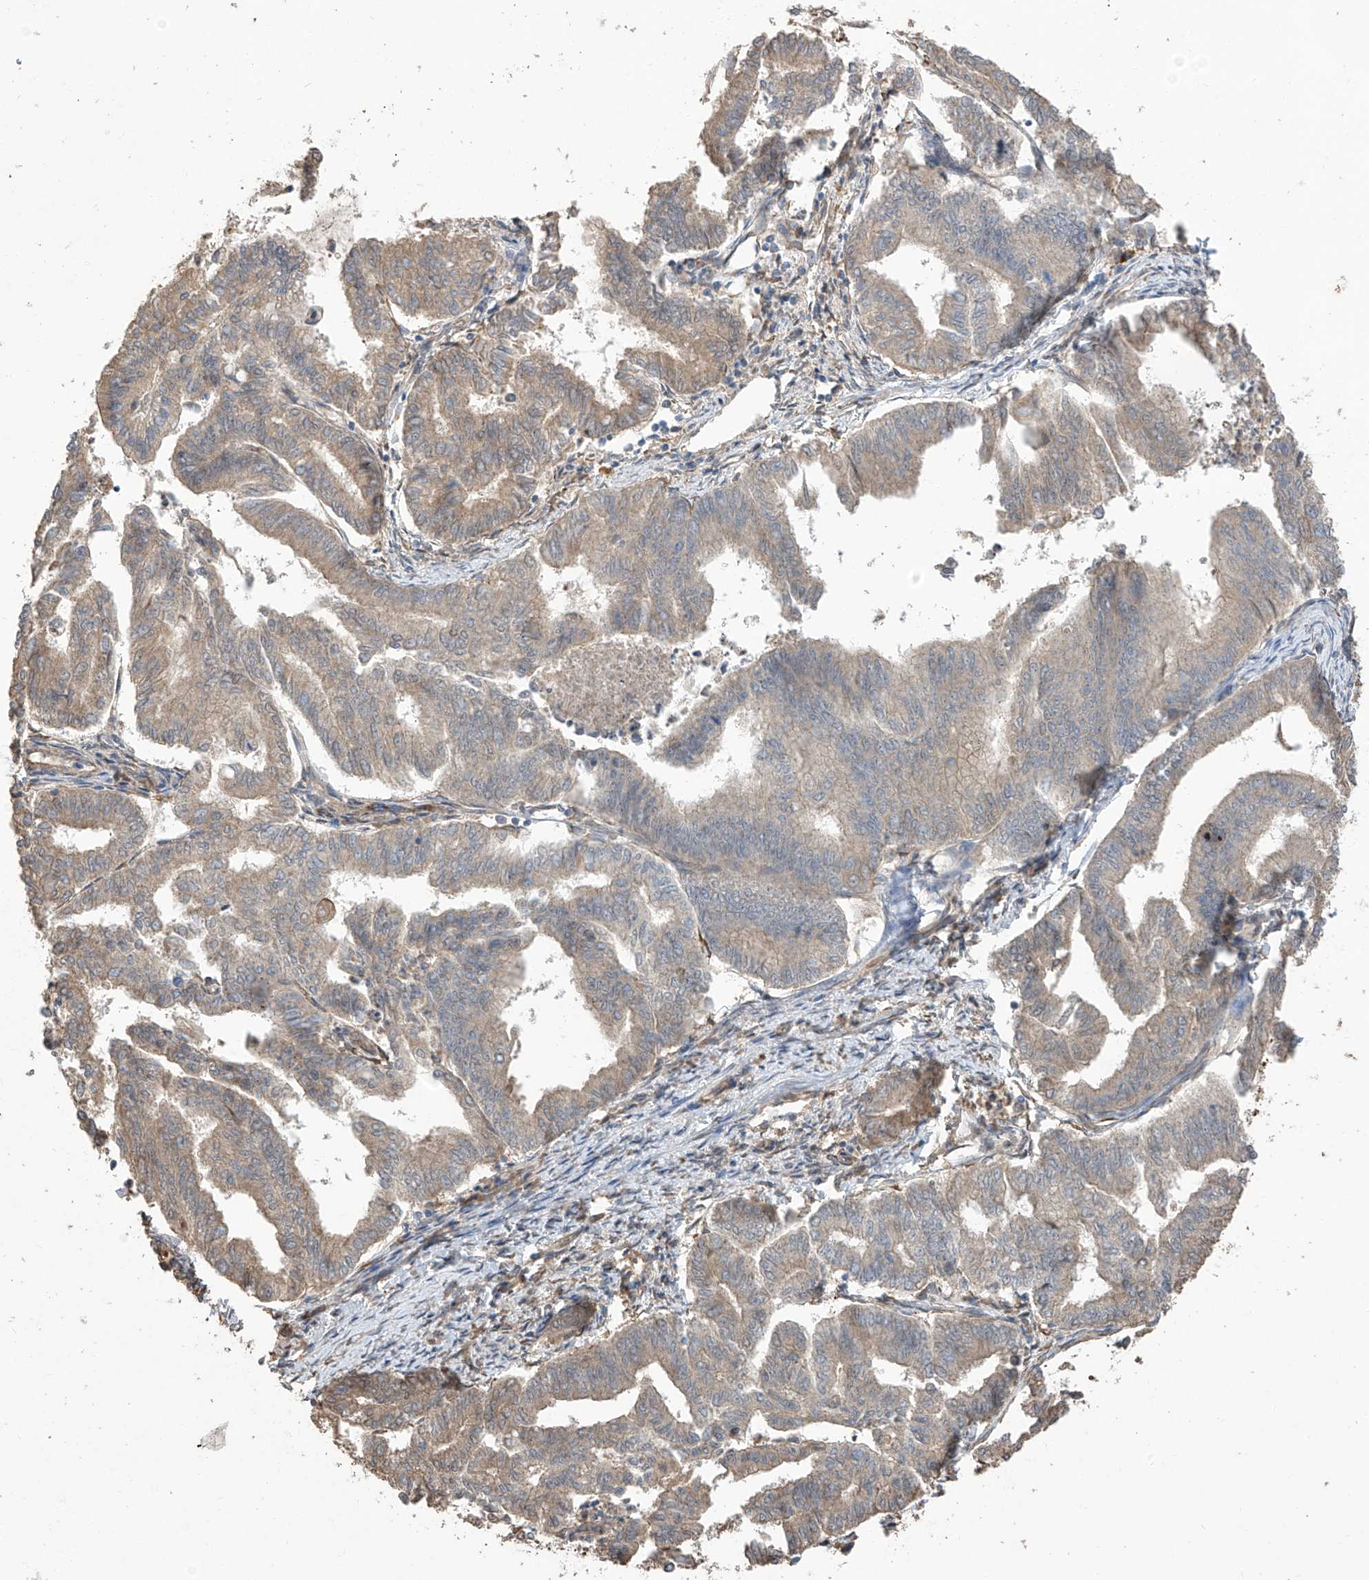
{"staining": {"intensity": "weak", "quantity": ">75%", "location": "cytoplasmic/membranous"}, "tissue": "endometrial cancer", "cell_type": "Tumor cells", "image_type": "cancer", "snomed": [{"axis": "morphology", "description": "Adenocarcinoma, NOS"}, {"axis": "topography", "description": "Endometrium"}], "caption": "Protein staining of adenocarcinoma (endometrial) tissue demonstrates weak cytoplasmic/membranous staining in approximately >75% of tumor cells. (DAB (3,3'-diaminobenzidine) IHC, brown staining for protein, blue staining for nuclei).", "gene": "AGBL5", "patient": {"sex": "female", "age": 79}}